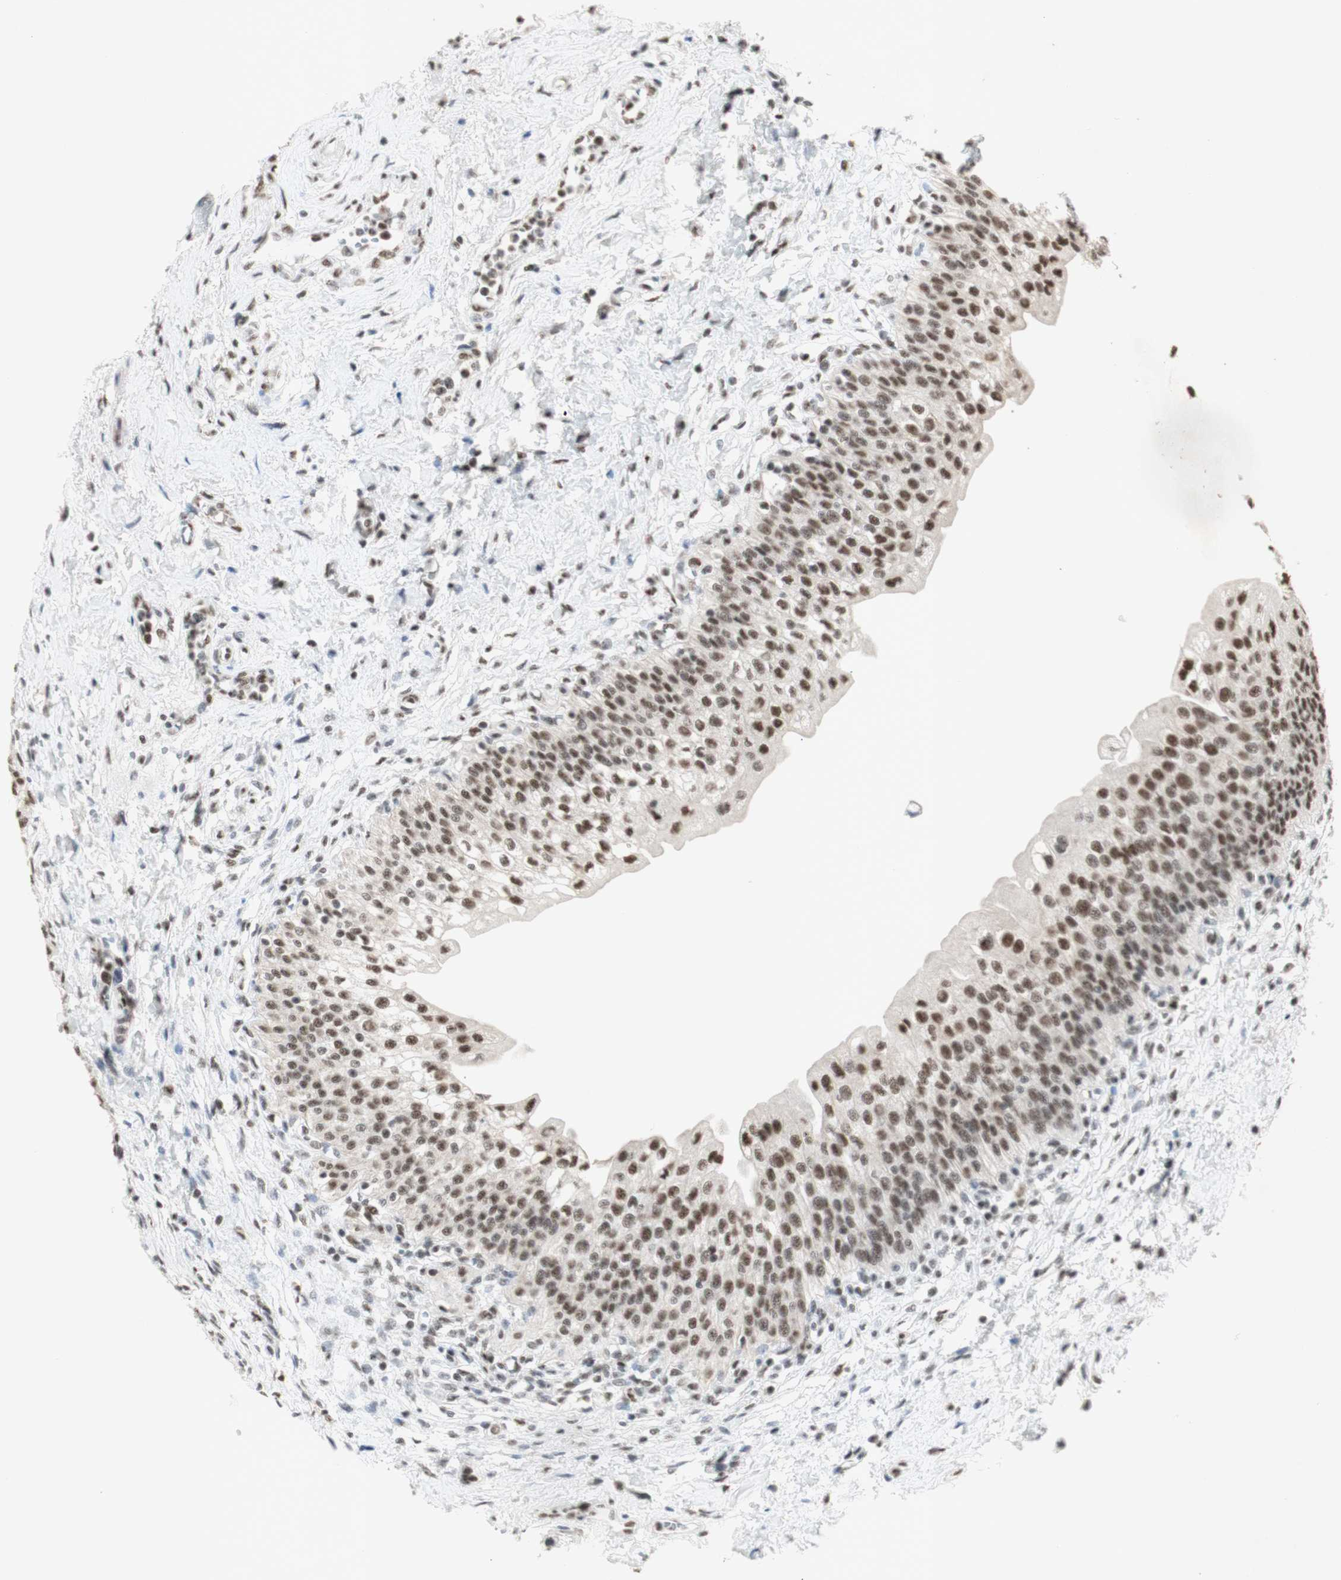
{"staining": {"intensity": "strong", "quantity": ">75%", "location": "nuclear"}, "tissue": "urinary bladder", "cell_type": "Urothelial cells", "image_type": "normal", "snomed": [{"axis": "morphology", "description": "Normal tissue, NOS"}, {"axis": "topography", "description": "Urinary bladder"}], "caption": "The immunohistochemical stain labels strong nuclear expression in urothelial cells of benign urinary bladder. The protein of interest is stained brown, and the nuclei are stained in blue (DAB (3,3'-diaminobenzidine) IHC with brightfield microscopy, high magnification).", "gene": "SNRPB", "patient": {"sex": "male", "age": 55}}